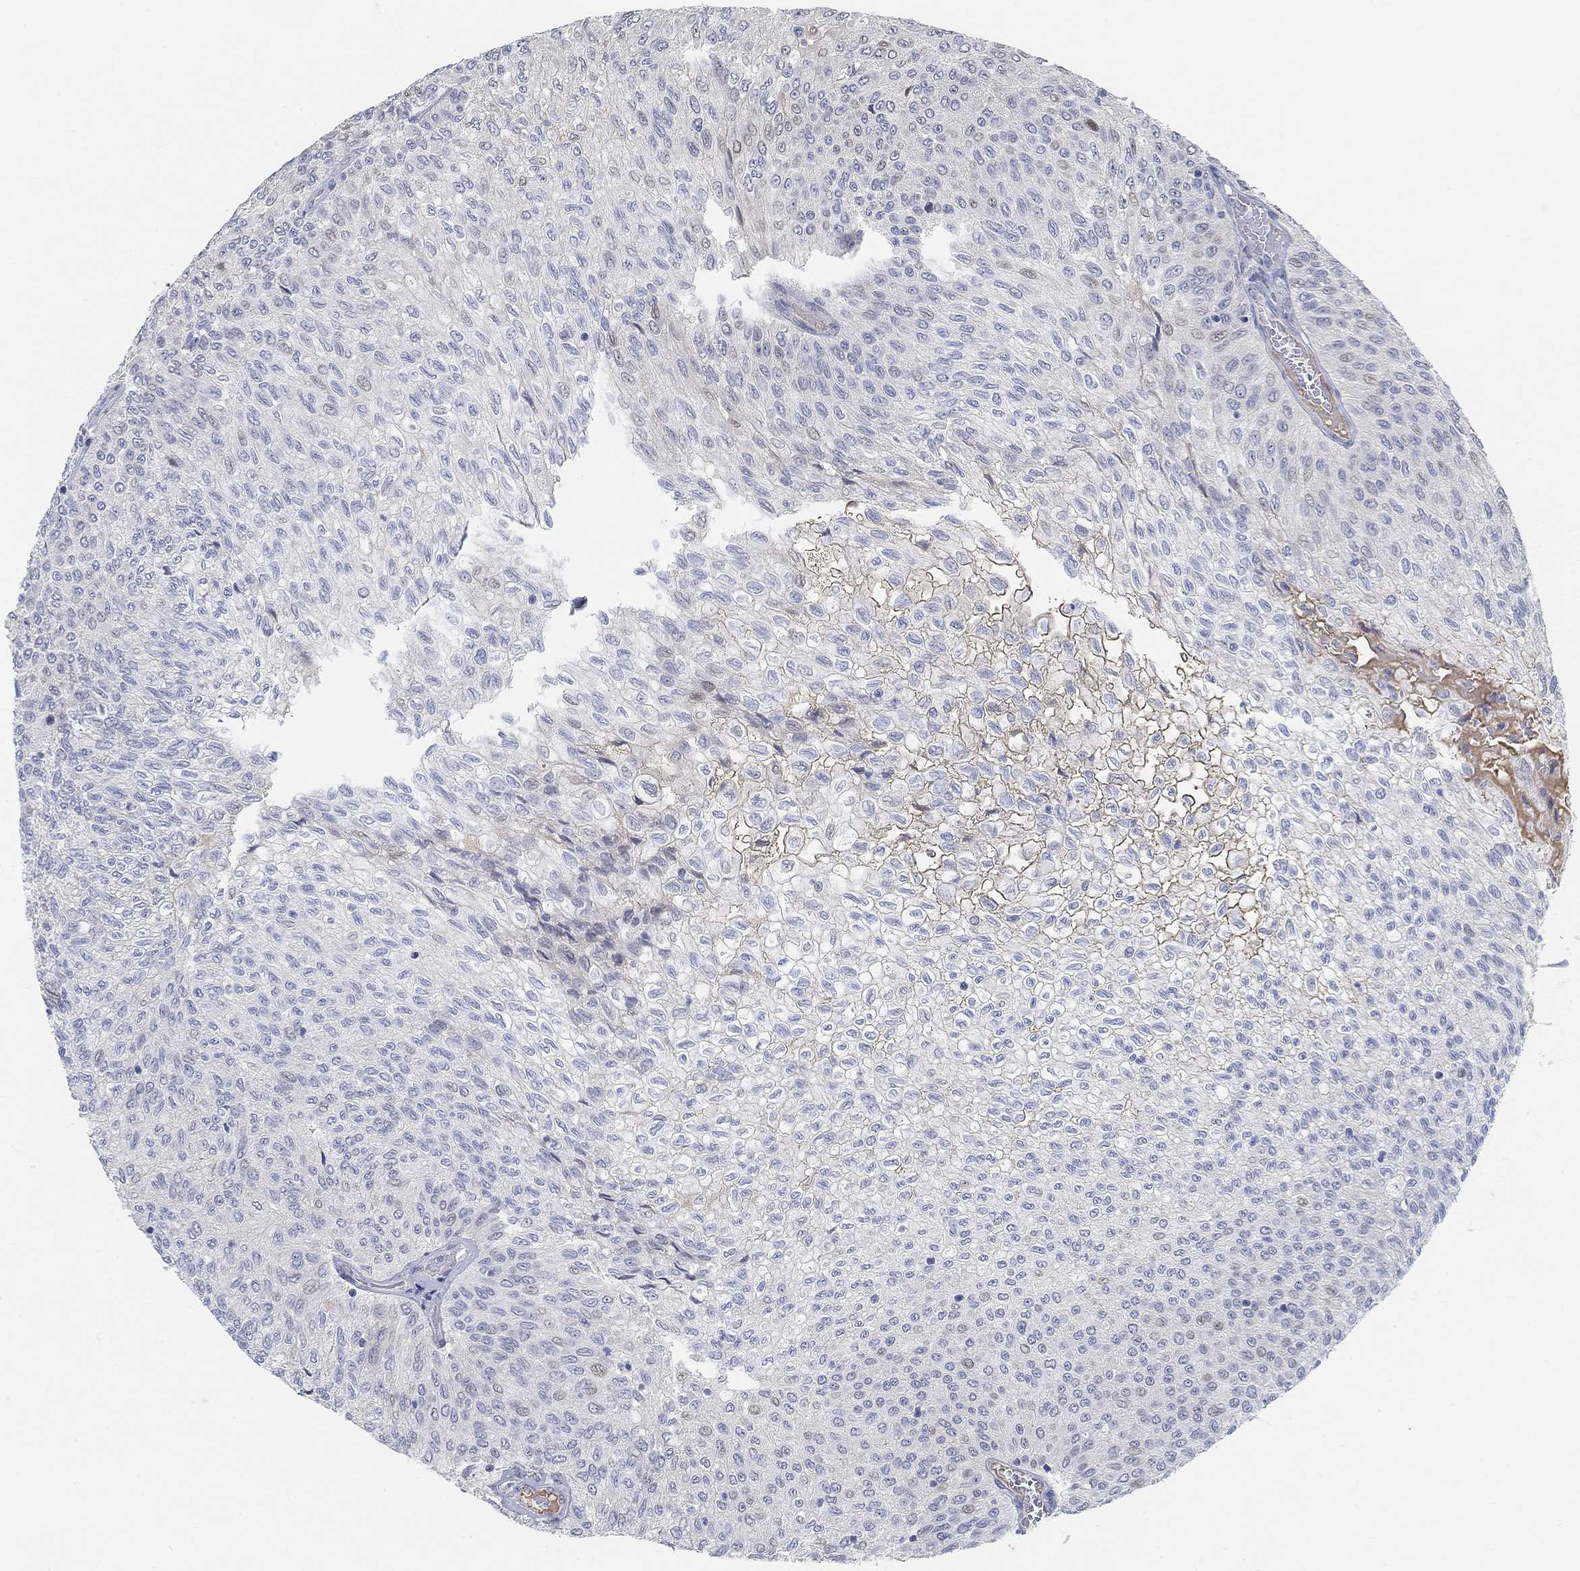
{"staining": {"intensity": "weak", "quantity": "<25%", "location": "cytoplasmic/membranous"}, "tissue": "urothelial cancer", "cell_type": "Tumor cells", "image_type": "cancer", "snomed": [{"axis": "morphology", "description": "Urothelial carcinoma, Low grade"}, {"axis": "topography", "description": "Urinary bladder"}], "caption": "Immunohistochemical staining of low-grade urothelial carcinoma displays no significant positivity in tumor cells.", "gene": "SNTG2", "patient": {"sex": "male", "age": 78}}